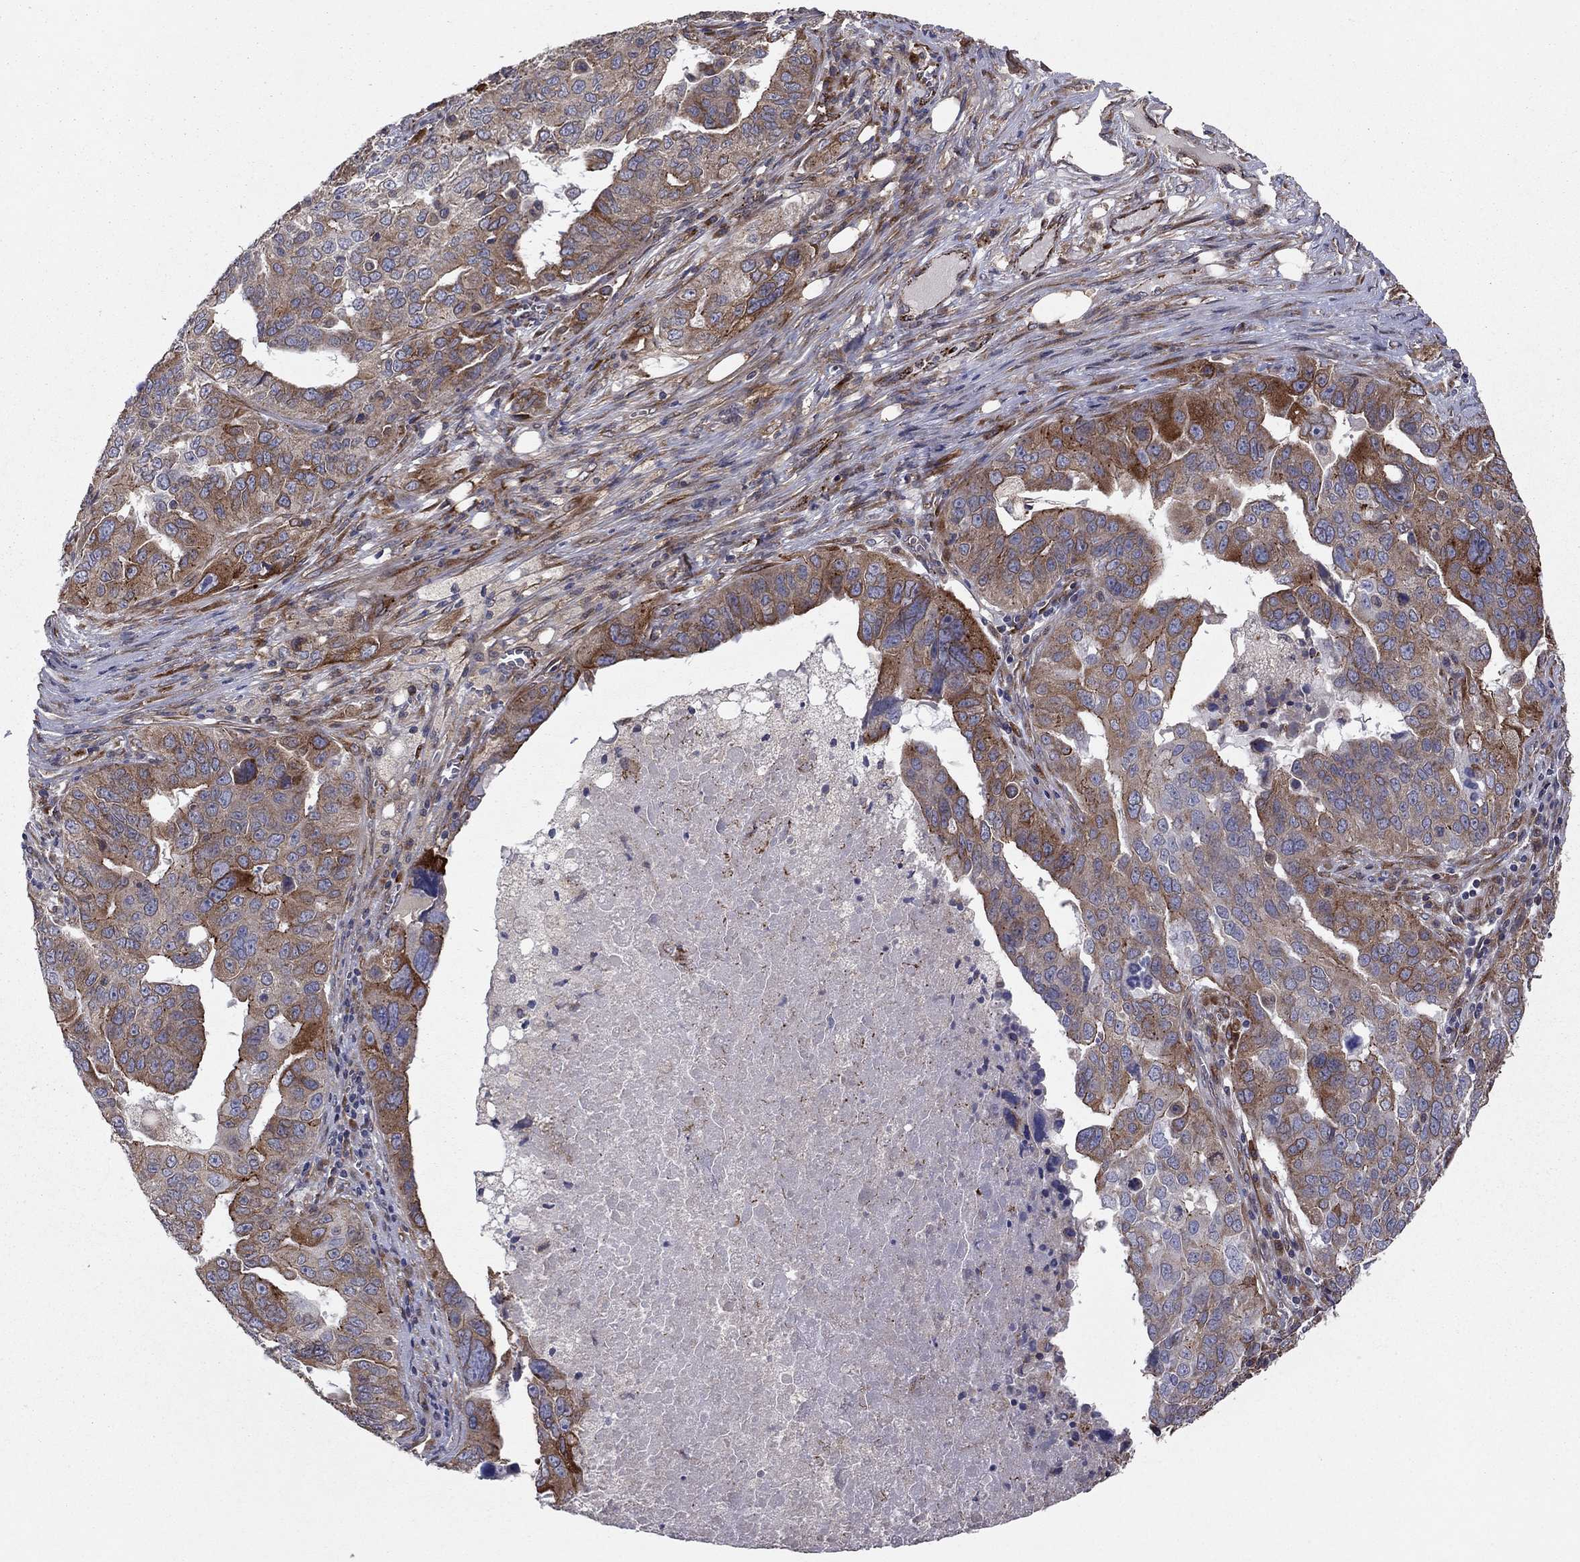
{"staining": {"intensity": "strong", "quantity": "<25%", "location": "cytoplasmic/membranous"}, "tissue": "ovarian cancer", "cell_type": "Tumor cells", "image_type": "cancer", "snomed": [{"axis": "morphology", "description": "Carcinoma, endometroid"}, {"axis": "topography", "description": "Soft tissue"}, {"axis": "topography", "description": "Ovary"}], "caption": "Brown immunohistochemical staining in ovarian endometroid carcinoma exhibits strong cytoplasmic/membranous positivity in approximately <25% of tumor cells. (DAB = brown stain, brightfield microscopy at high magnification).", "gene": "YIF1A", "patient": {"sex": "female", "age": 52}}